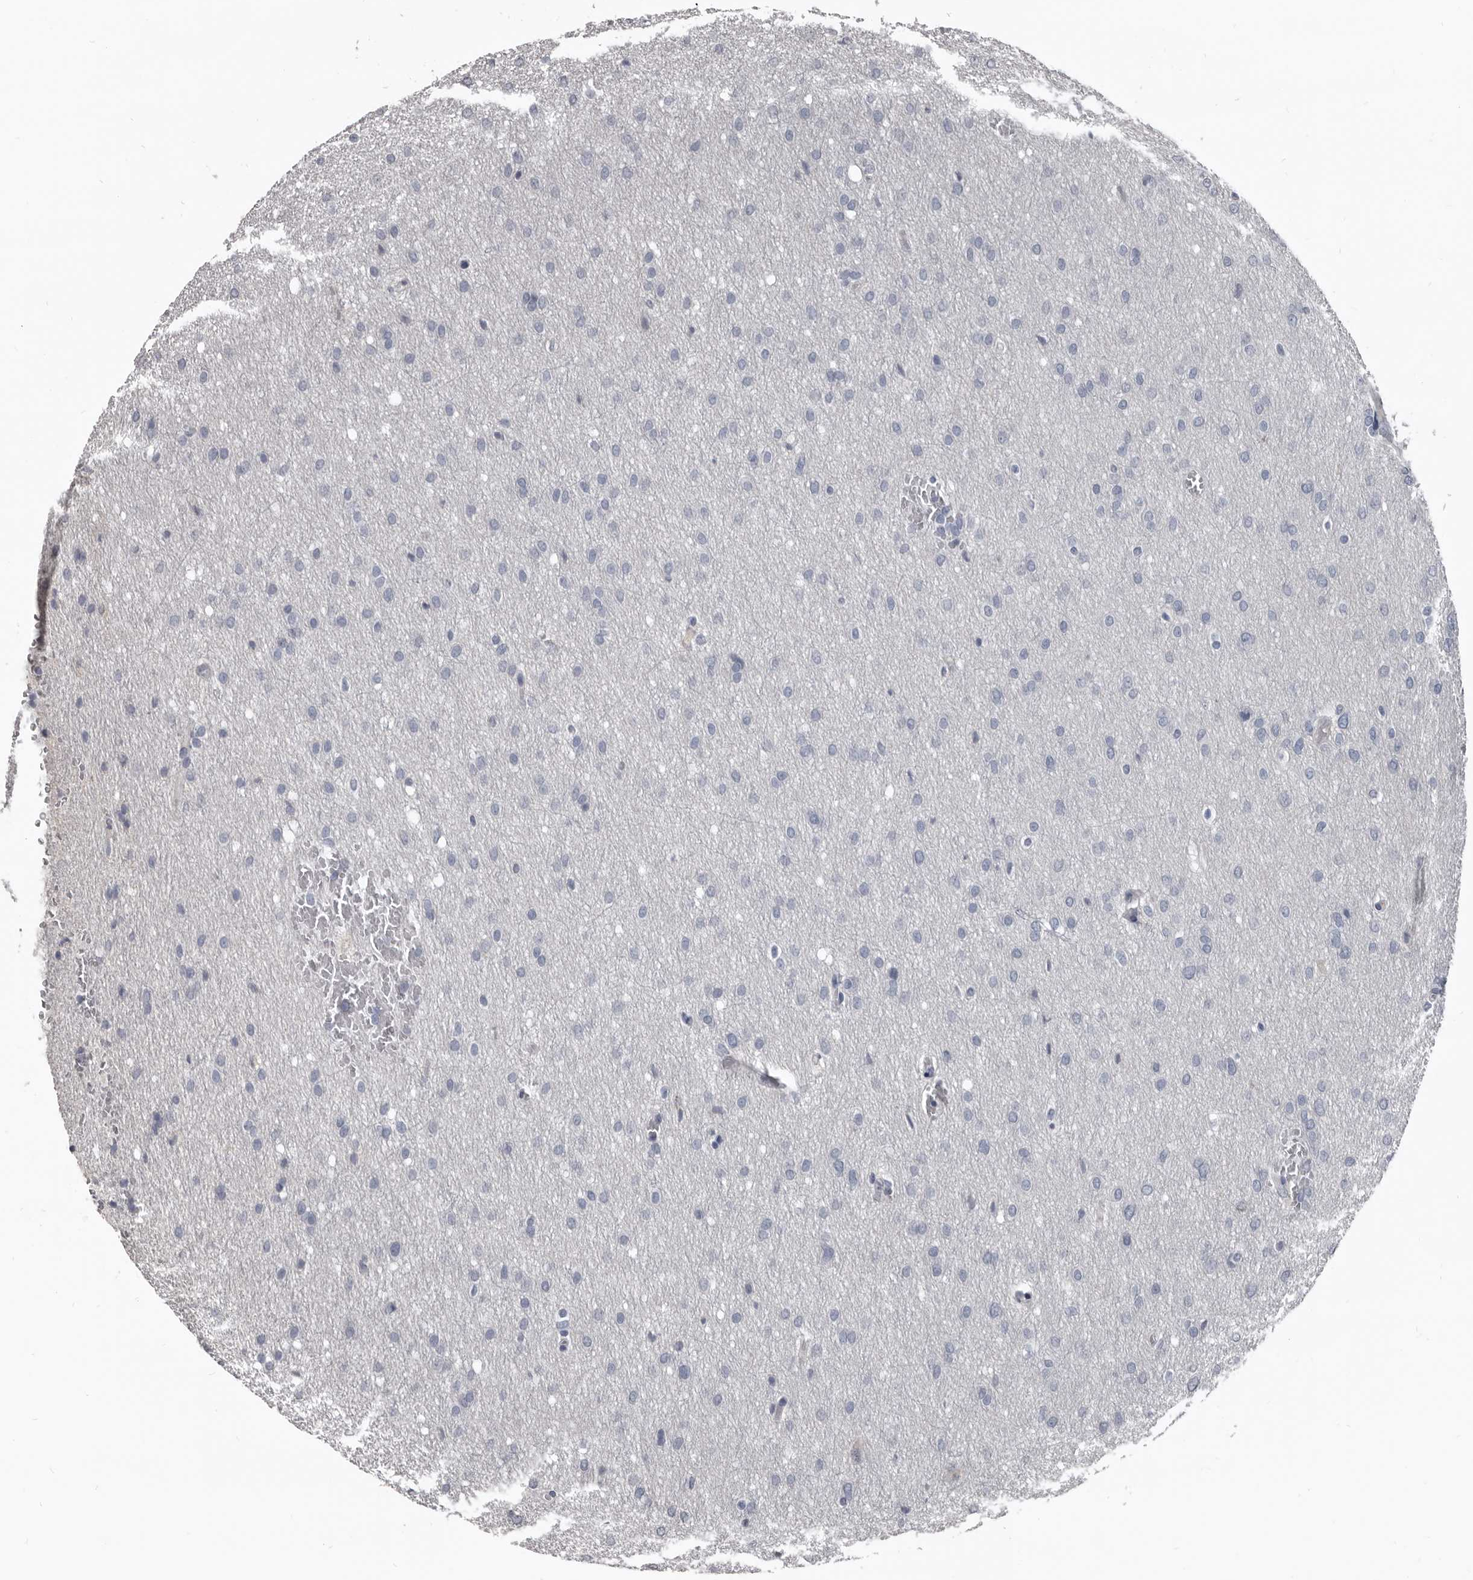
{"staining": {"intensity": "negative", "quantity": "none", "location": "none"}, "tissue": "glioma", "cell_type": "Tumor cells", "image_type": "cancer", "snomed": [{"axis": "morphology", "description": "Glioma, malignant, Low grade"}, {"axis": "topography", "description": "Brain"}], "caption": "High power microscopy photomicrograph of an immunohistochemistry image of malignant glioma (low-grade), revealing no significant expression in tumor cells.", "gene": "GREB1", "patient": {"sex": "female", "age": 37}}